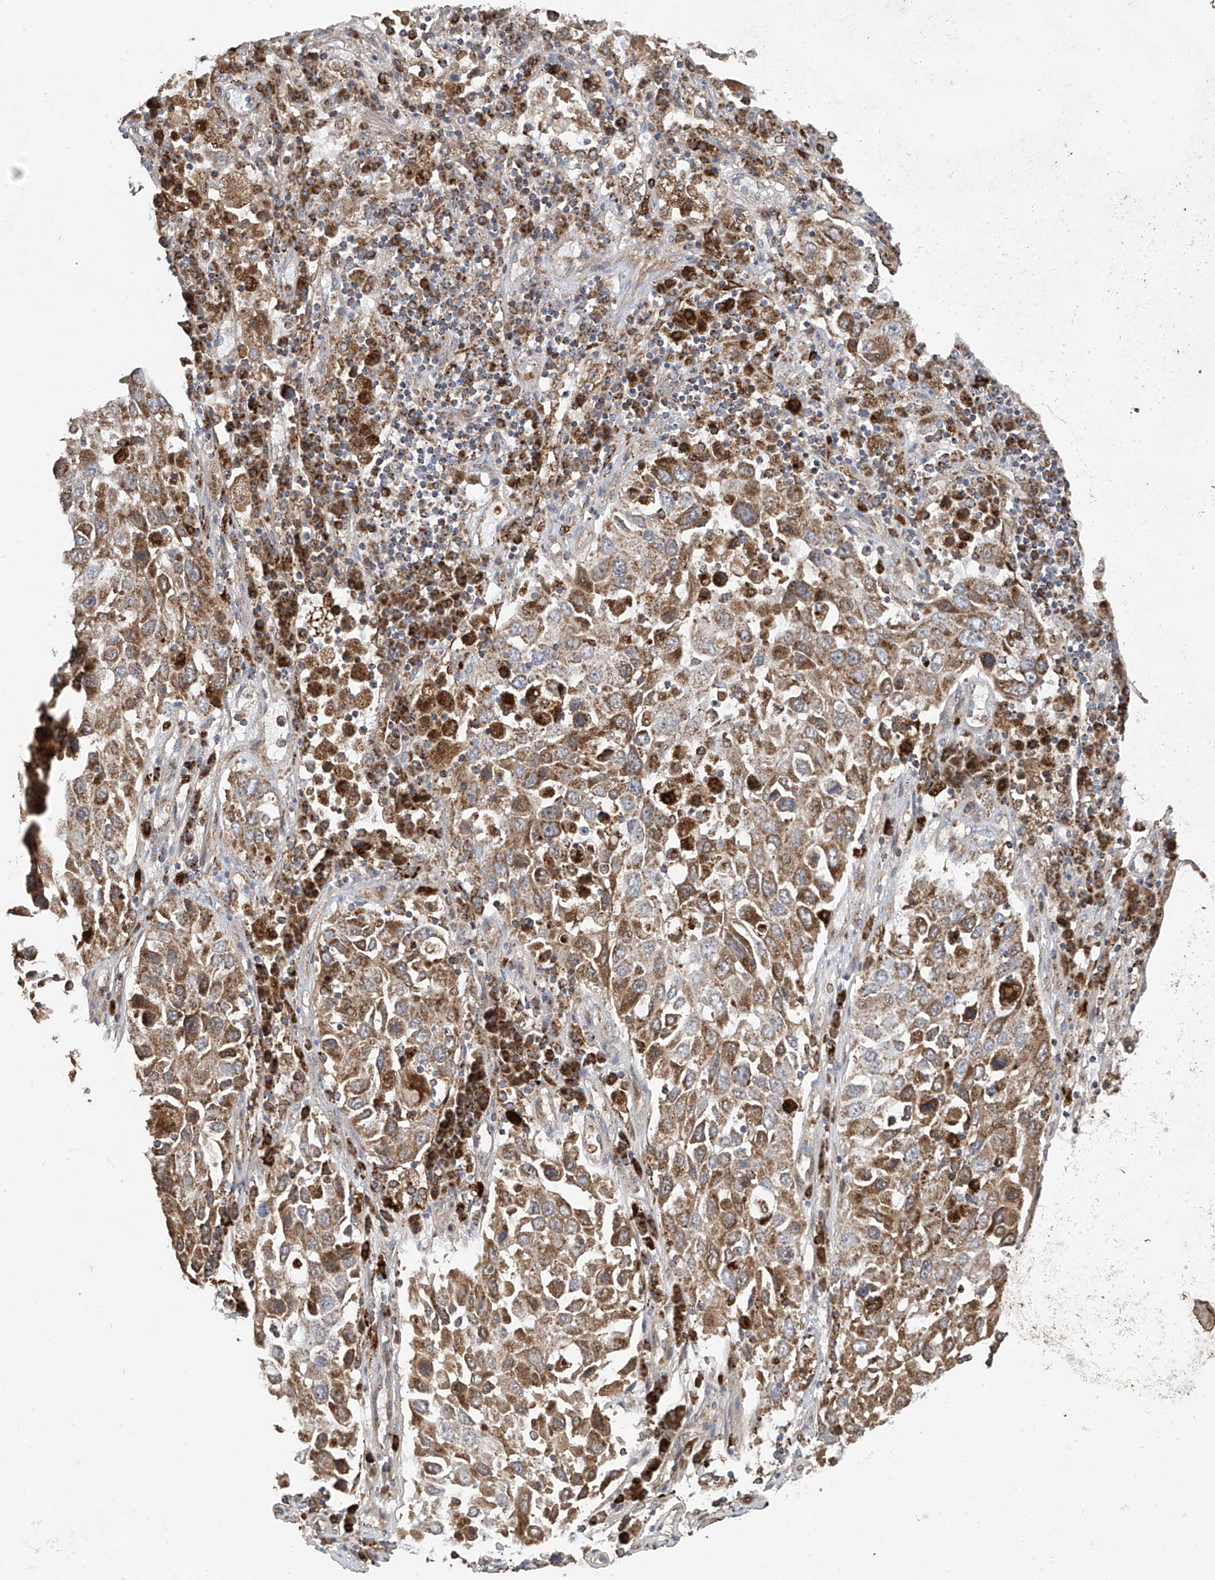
{"staining": {"intensity": "moderate", "quantity": ">75%", "location": "cytoplasmic/membranous"}, "tissue": "lung cancer", "cell_type": "Tumor cells", "image_type": "cancer", "snomed": [{"axis": "morphology", "description": "Squamous cell carcinoma, NOS"}, {"axis": "topography", "description": "Lung"}], "caption": "The image displays immunohistochemical staining of squamous cell carcinoma (lung). There is moderate cytoplasmic/membranous expression is appreciated in about >75% of tumor cells.", "gene": "C2orf74", "patient": {"sex": "male", "age": 65}}